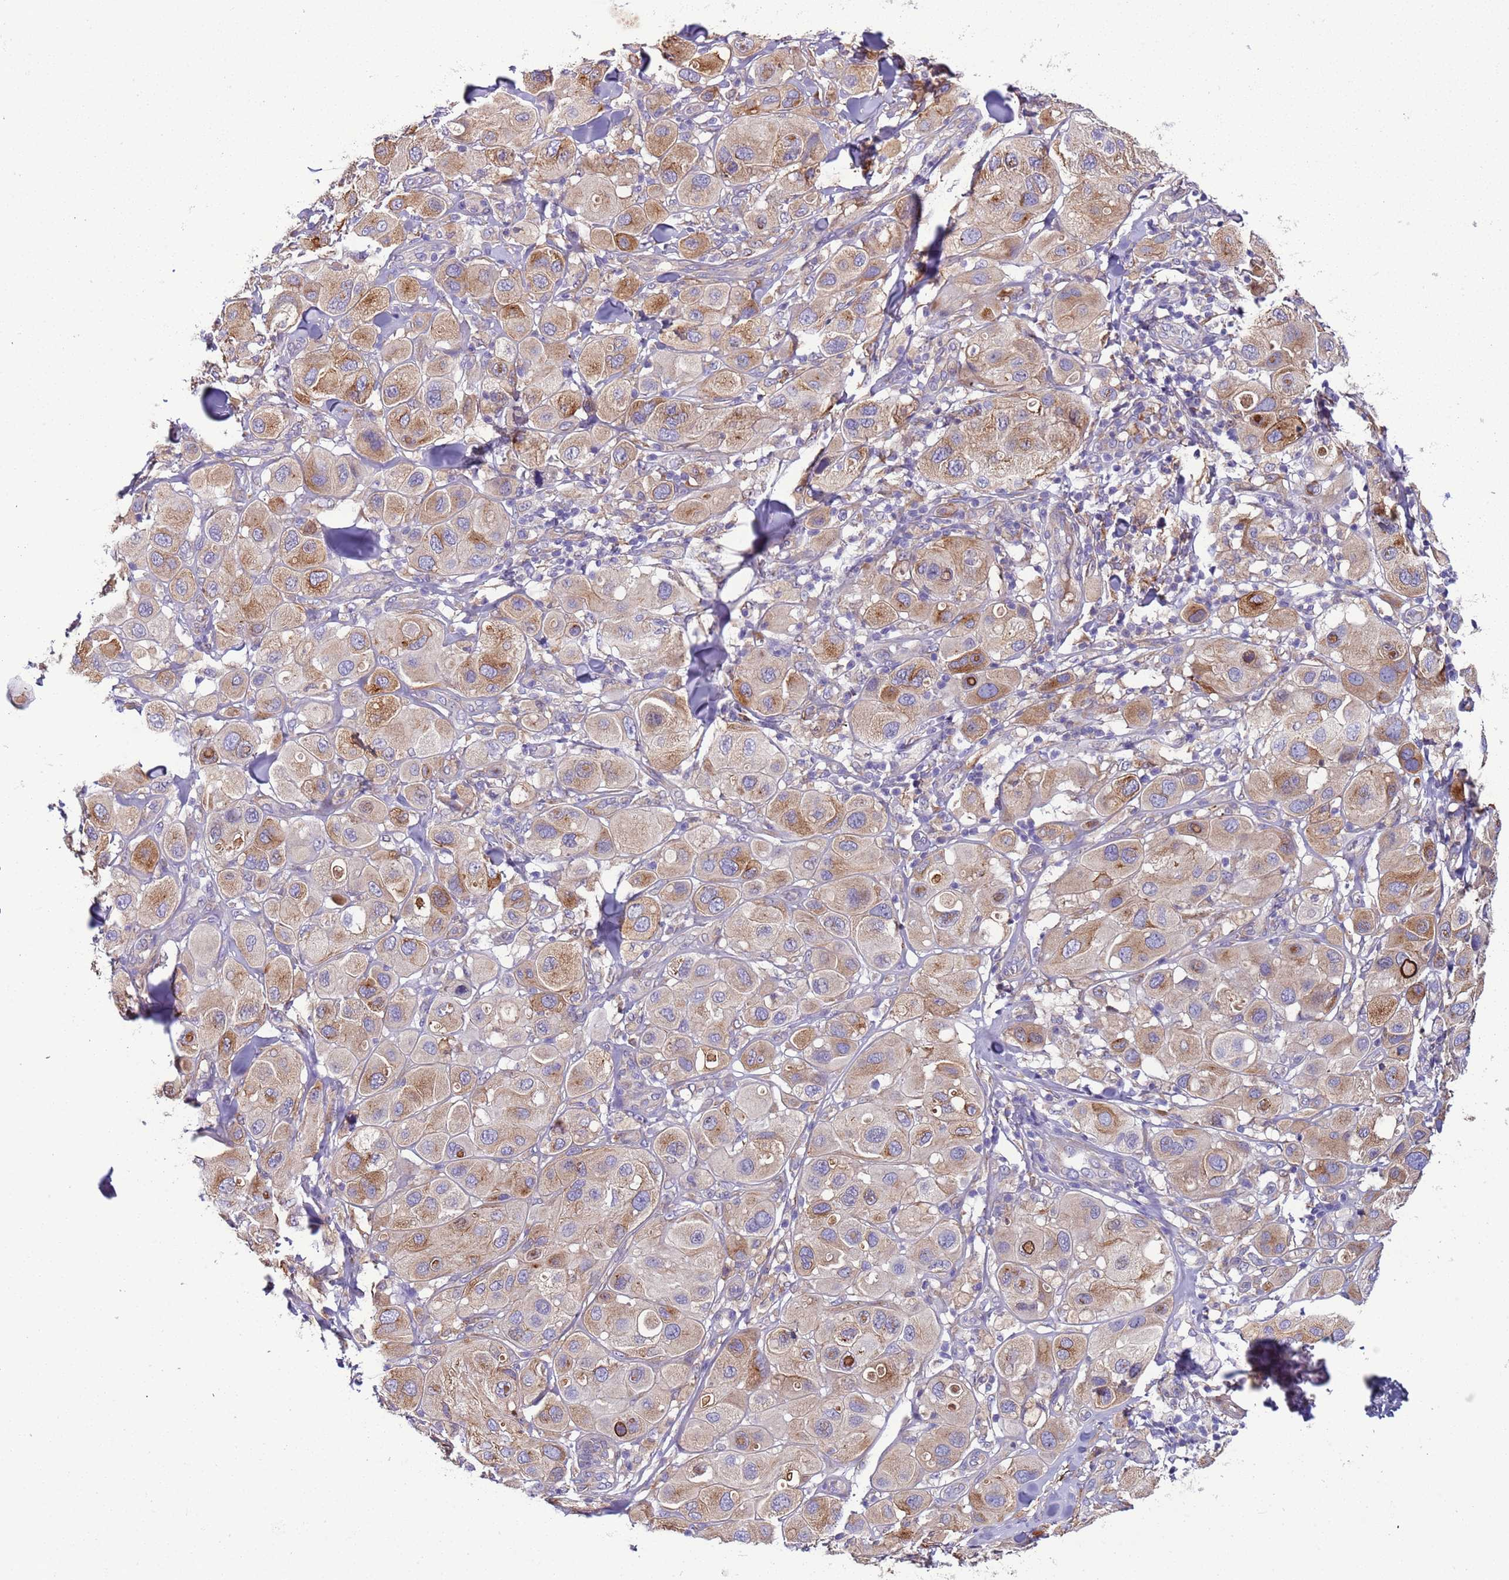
{"staining": {"intensity": "moderate", "quantity": "25%-75%", "location": "cytoplasmic/membranous"}, "tissue": "melanoma", "cell_type": "Tumor cells", "image_type": "cancer", "snomed": [{"axis": "morphology", "description": "Malignant melanoma, Metastatic site"}, {"axis": "topography", "description": "Skin"}], "caption": "Melanoma stained with a protein marker demonstrates moderate staining in tumor cells.", "gene": "PAQR7", "patient": {"sex": "male", "age": 41}}